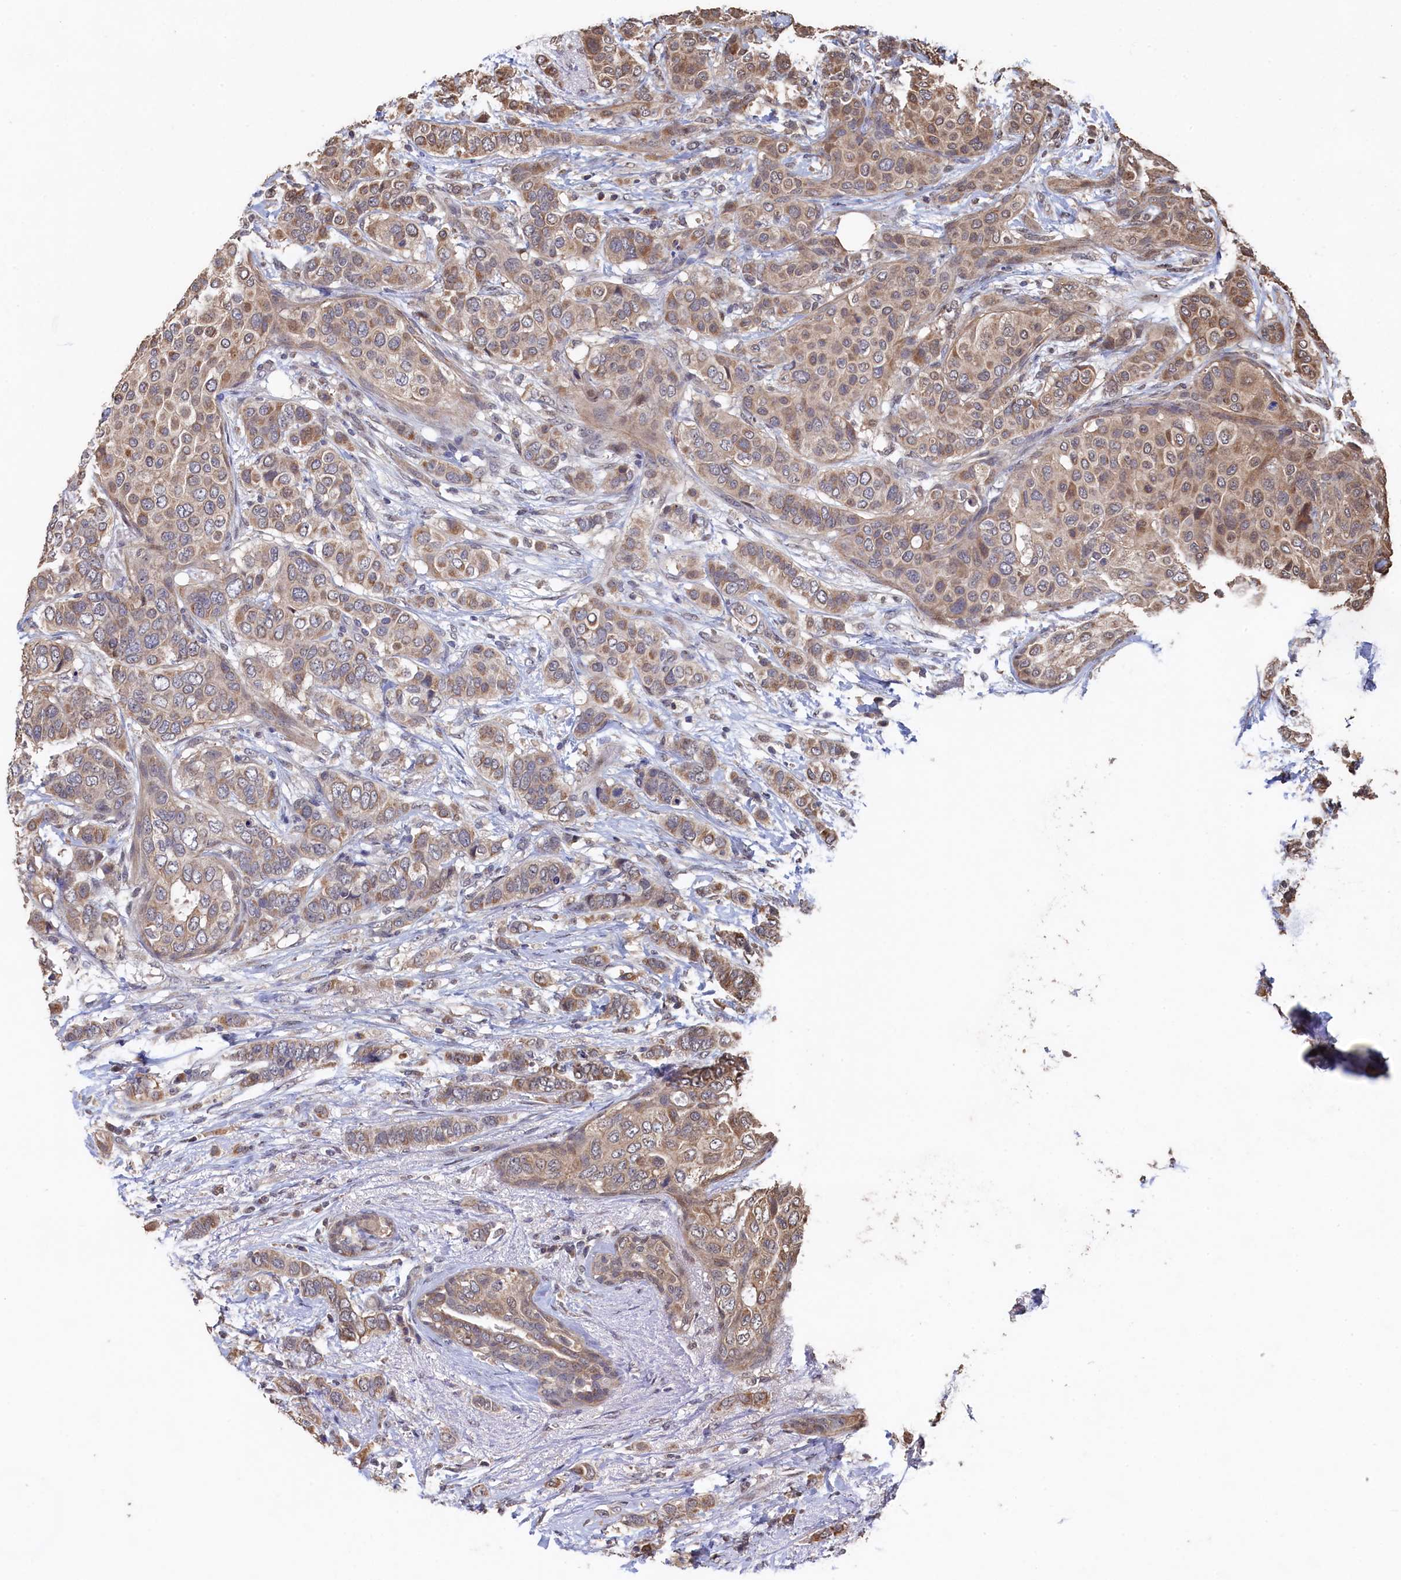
{"staining": {"intensity": "weak", "quantity": ">75%", "location": "cytoplasmic/membranous"}, "tissue": "breast cancer", "cell_type": "Tumor cells", "image_type": "cancer", "snomed": [{"axis": "morphology", "description": "Lobular carcinoma"}, {"axis": "topography", "description": "Breast"}], "caption": "Immunohistochemistry of breast cancer displays low levels of weak cytoplasmic/membranous expression in about >75% of tumor cells.", "gene": "PIGN", "patient": {"sex": "female", "age": 51}}